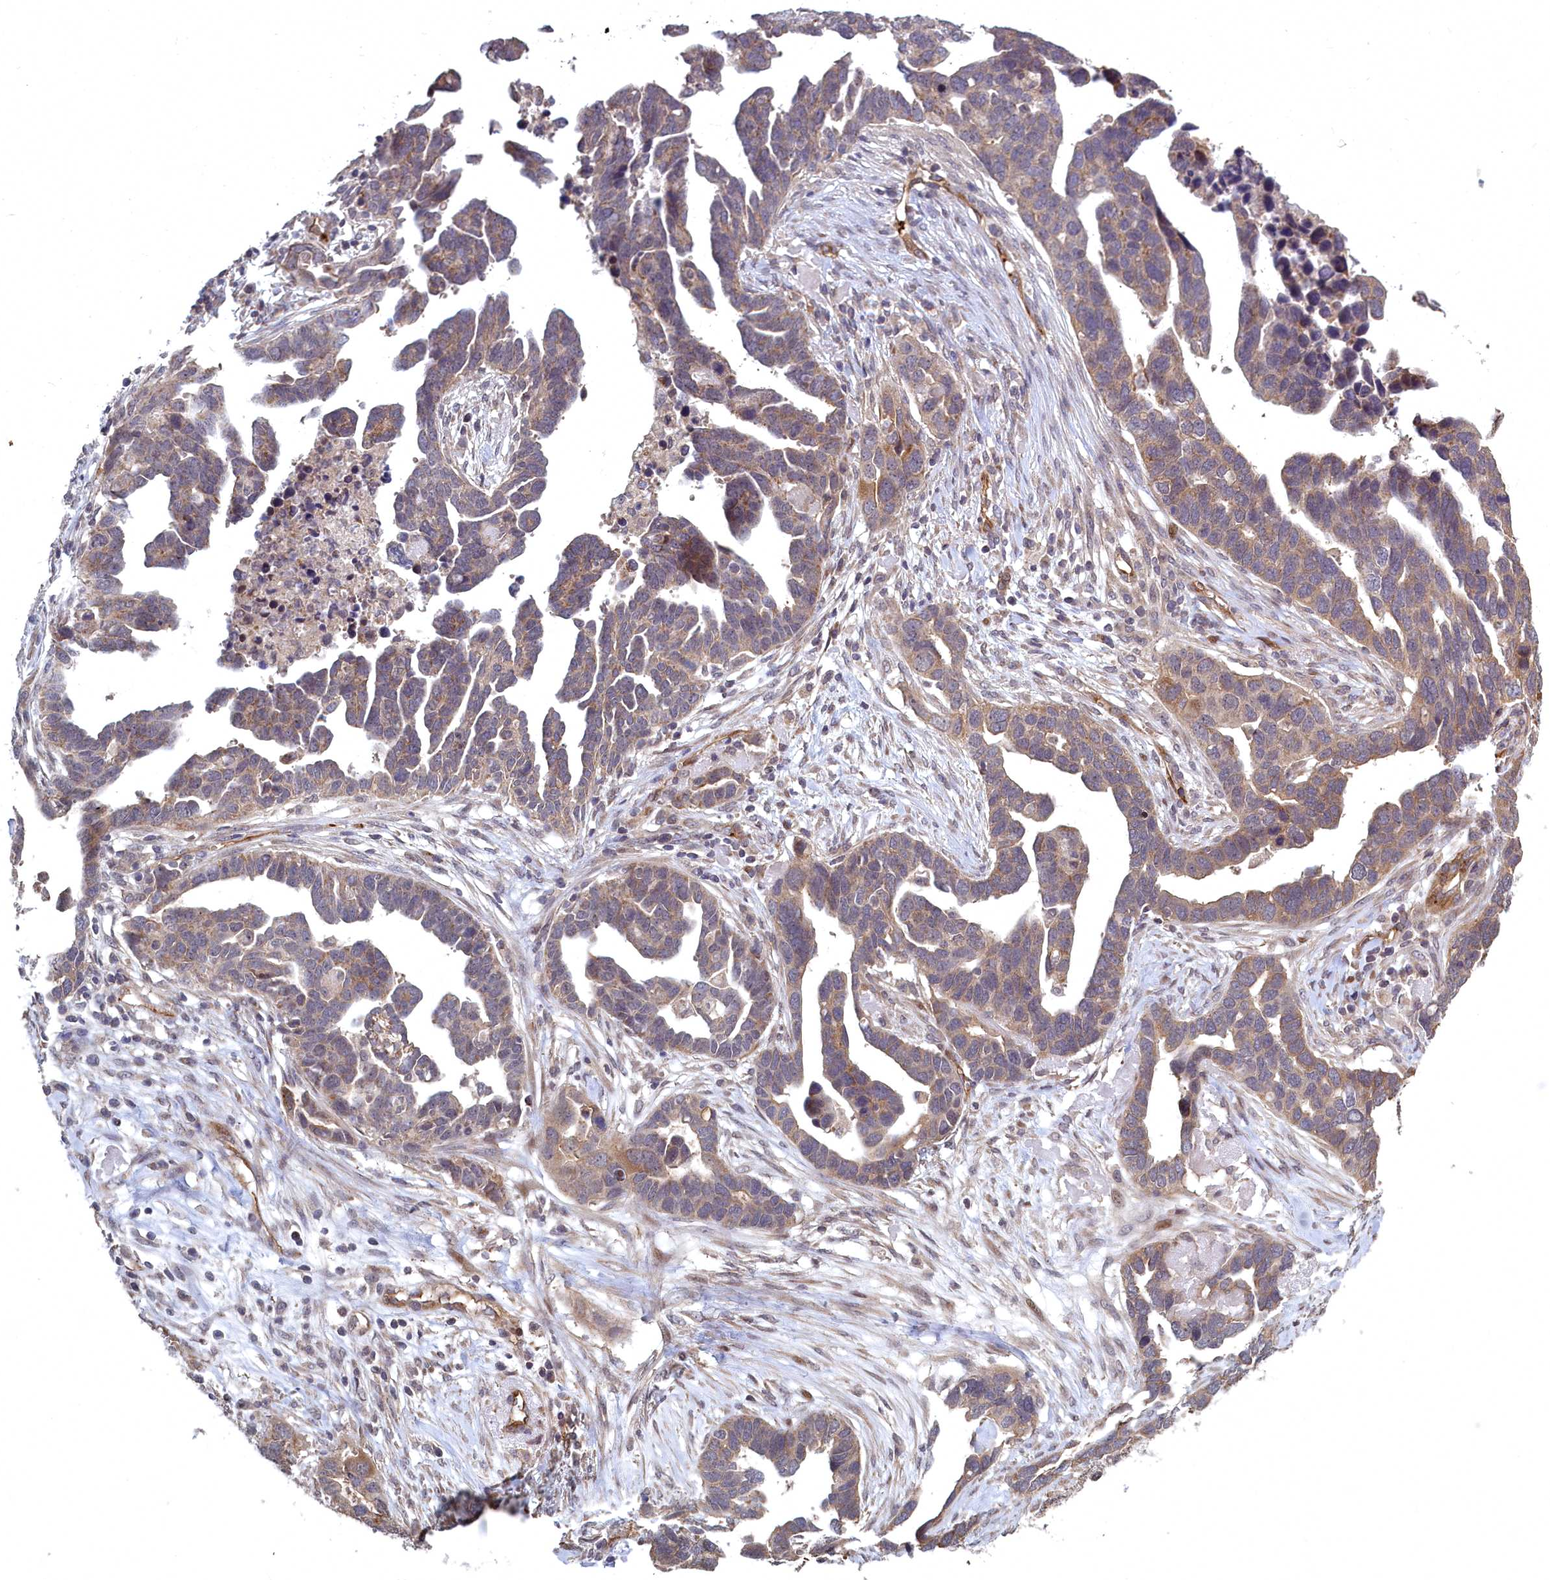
{"staining": {"intensity": "moderate", "quantity": "25%-75%", "location": "cytoplasmic/membranous"}, "tissue": "ovarian cancer", "cell_type": "Tumor cells", "image_type": "cancer", "snomed": [{"axis": "morphology", "description": "Cystadenocarcinoma, serous, NOS"}, {"axis": "topography", "description": "Ovary"}], "caption": "Serous cystadenocarcinoma (ovarian) stained for a protein shows moderate cytoplasmic/membranous positivity in tumor cells. (brown staining indicates protein expression, while blue staining denotes nuclei).", "gene": "TSPYL4", "patient": {"sex": "female", "age": 54}}